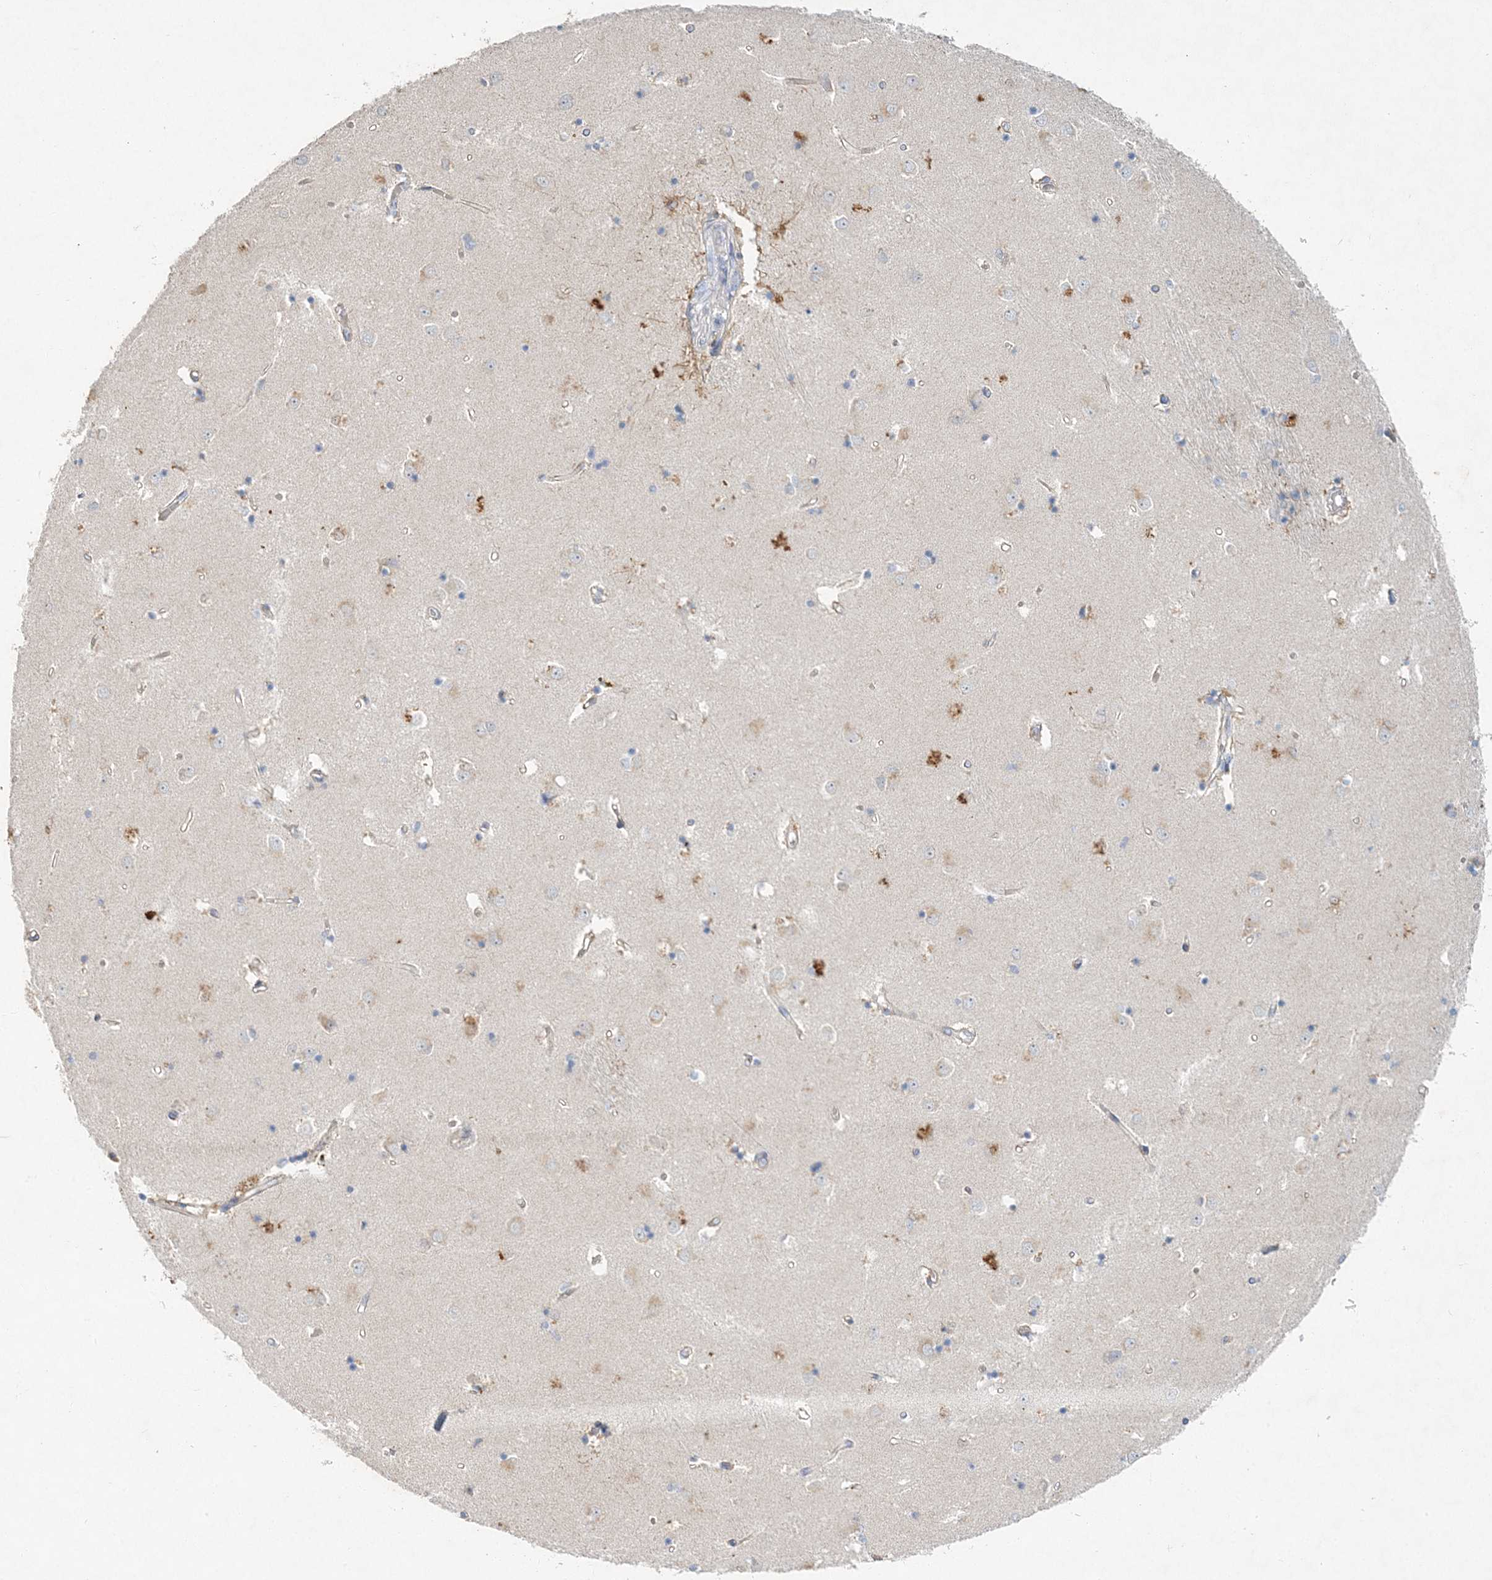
{"staining": {"intensity": "weak", "quantity": "<25%", "location": "cytoplasmic/membranous"}, "tissue": "caudate", "cell_type": "Glial cells", "image_type": "normal", "snomed": [{"axis": "morphology", "description": "Normal tissue, NOS"}, {"axis": "topography", "description": "Lateral ventricle wall"}], "caption": "Immunohistochemical staining of unremarkable caudate shows no significant positivity in glial cells.", "gene": "MAT2B", "patient": {"sex": "male", "age": 45}}